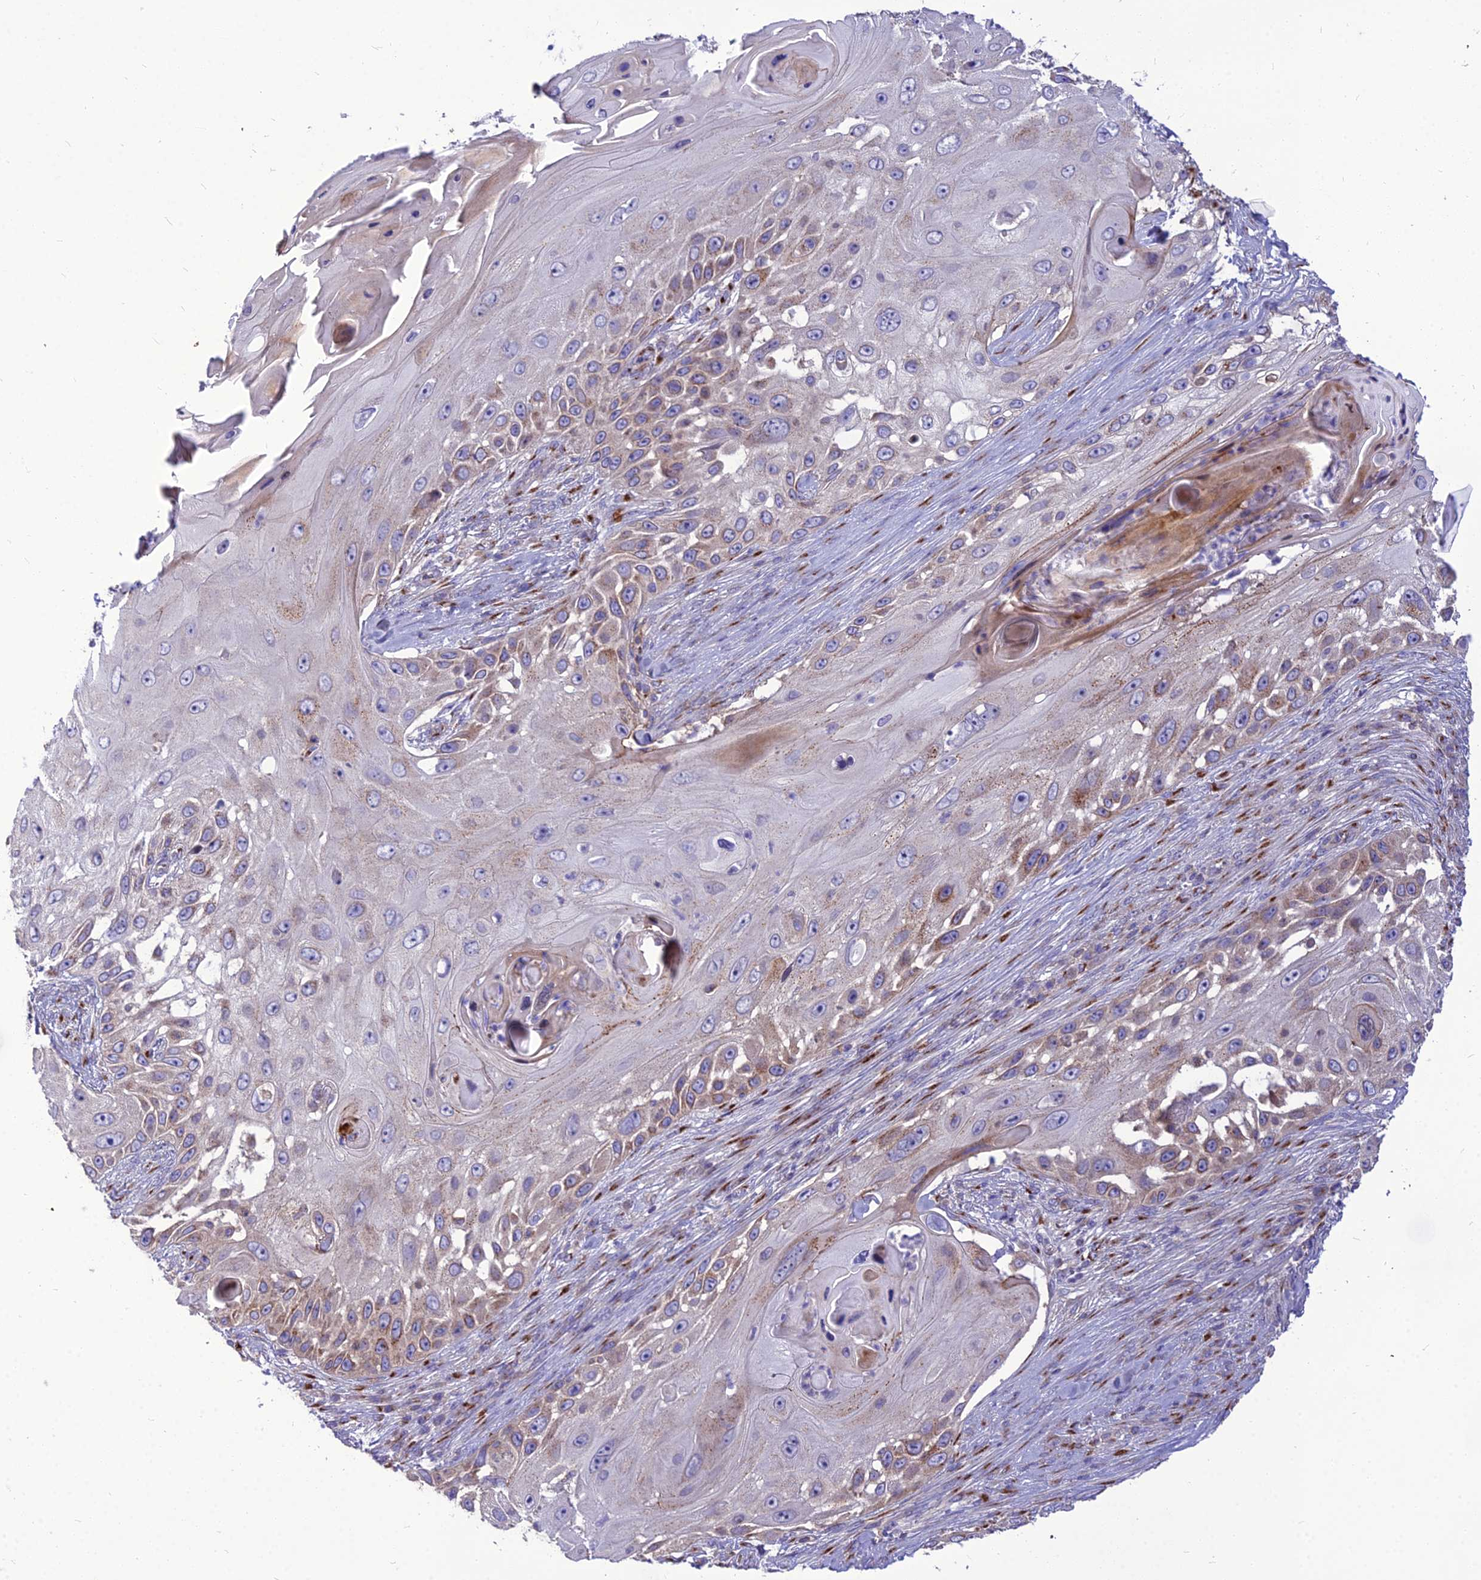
{"staining": {"intensity": "moderate", "quantity": "25%-75%", "location": "cytoplasmic/membranous"}, "tissue": "skin cancer", "cell_type": "Tumor cells", "image_type": "cancer", "snomed": [{"axis": "morphology", "description": "Squamous cell carcinoma, NOS"}, {"axis": "topography", "description": "Skin"}], "caption": "A brown stain shows moderate cytoplasmic/membranous expression of a protein in human squamous cell carcinoma (skin) tumor cells.", "gene": "SPRYD7", "patient": {"sex": "female", "age": 44}}